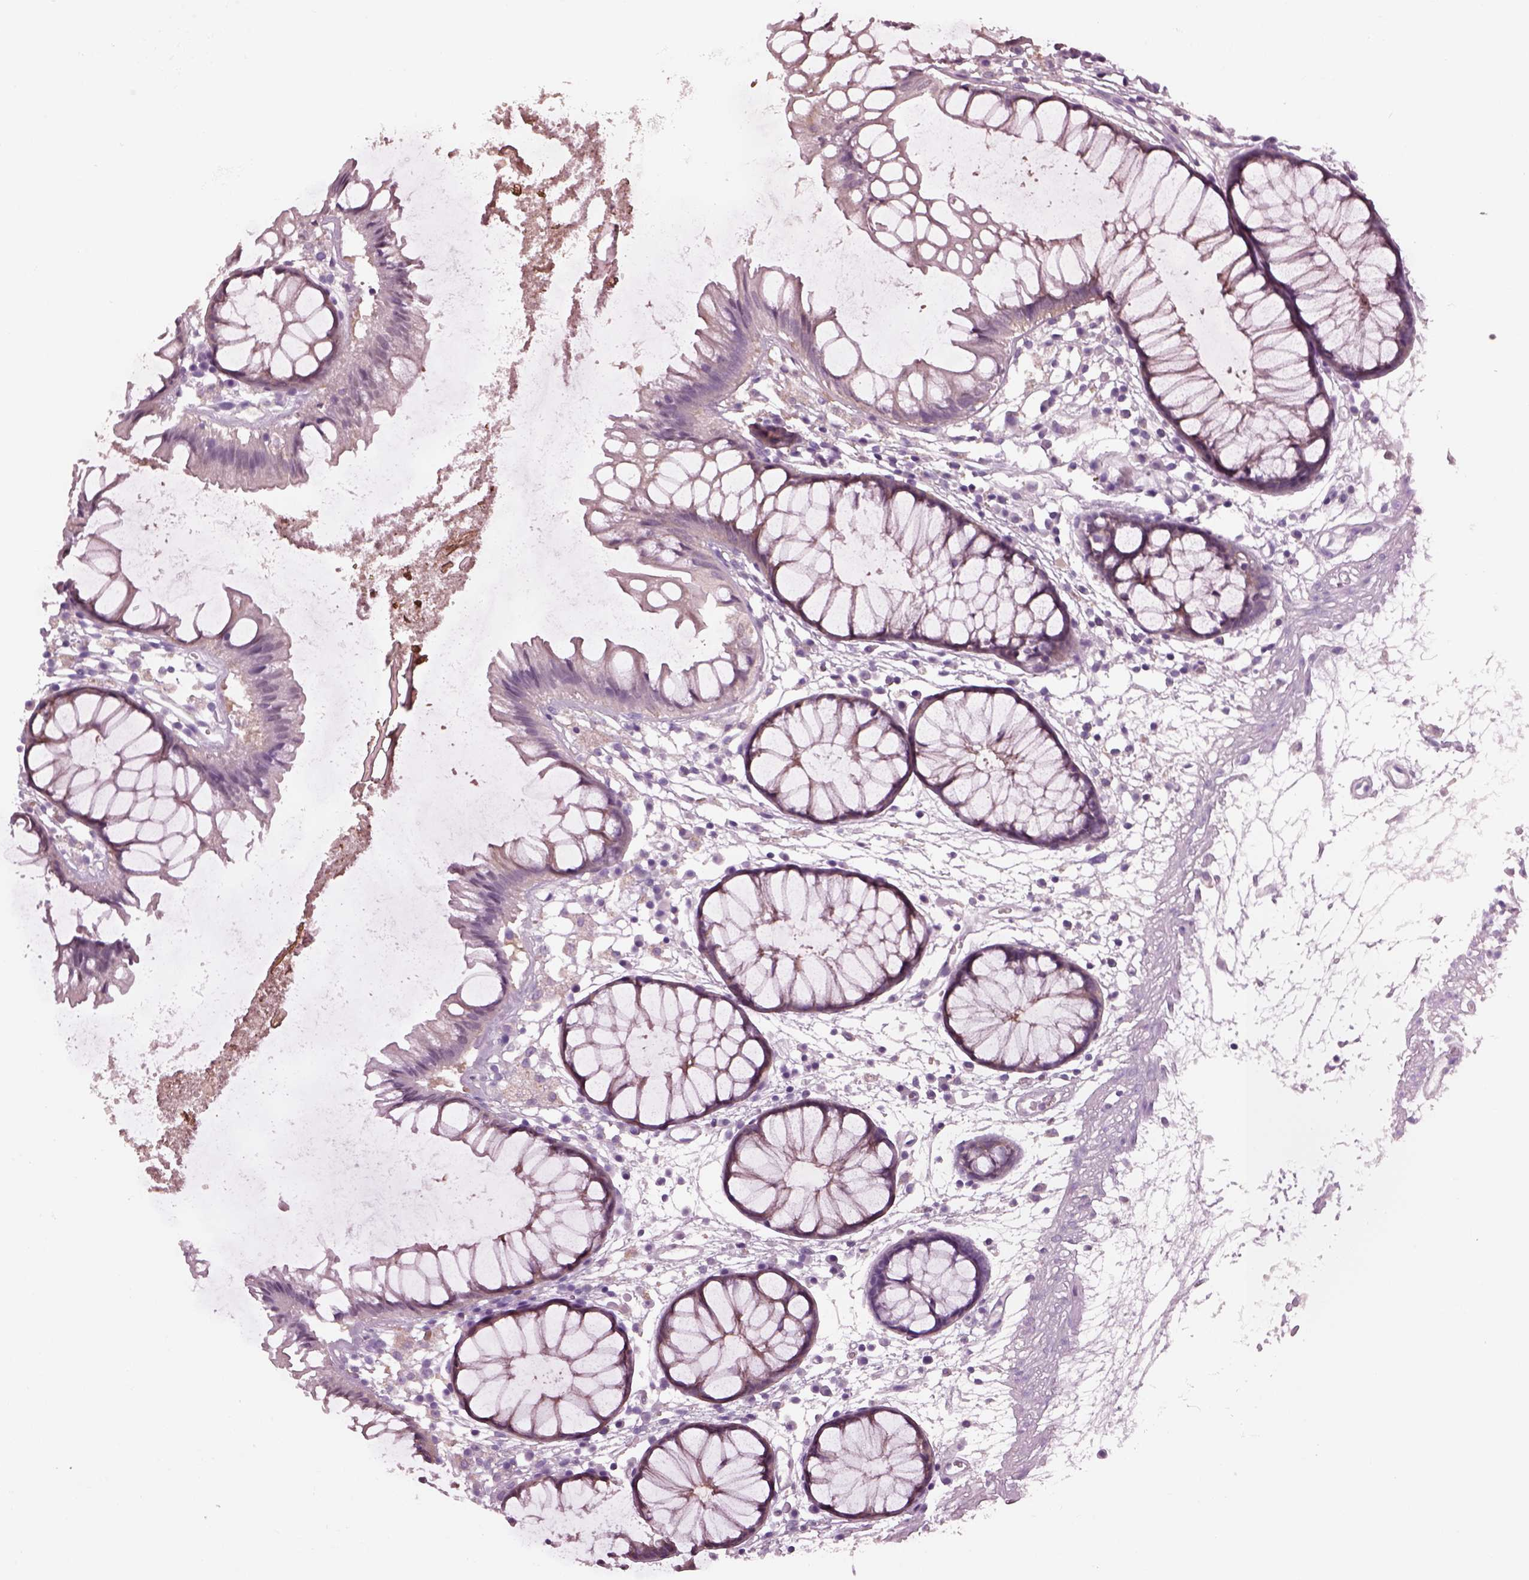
{"staining": {"intensity": "negative", "quantity": "none", "location": "none"}, "tissue": "colon", "cell_type": "Endothelial cells", "image_type": "normal", "snomed": [{"axis": "morphology", "description": "Normal tissue, NOS"}, {"axis": "morphology", "description": "Adenocarcinoma, NOS"}, {"axis": "topography", "description": "Colon"}], "caption": "An immunohistochemistry image of benign colon is shown. There is no staining in endothelial cells of colon. The staining was performed using DAB (3,3'-diaminobenzidine) to visualize the protein expression in brown, while the nuclei were stained in blue with hematoxylin (Magnification: 20x).", "gene": "SHTN1", "patient": {"sex": "male", "age": 65}}